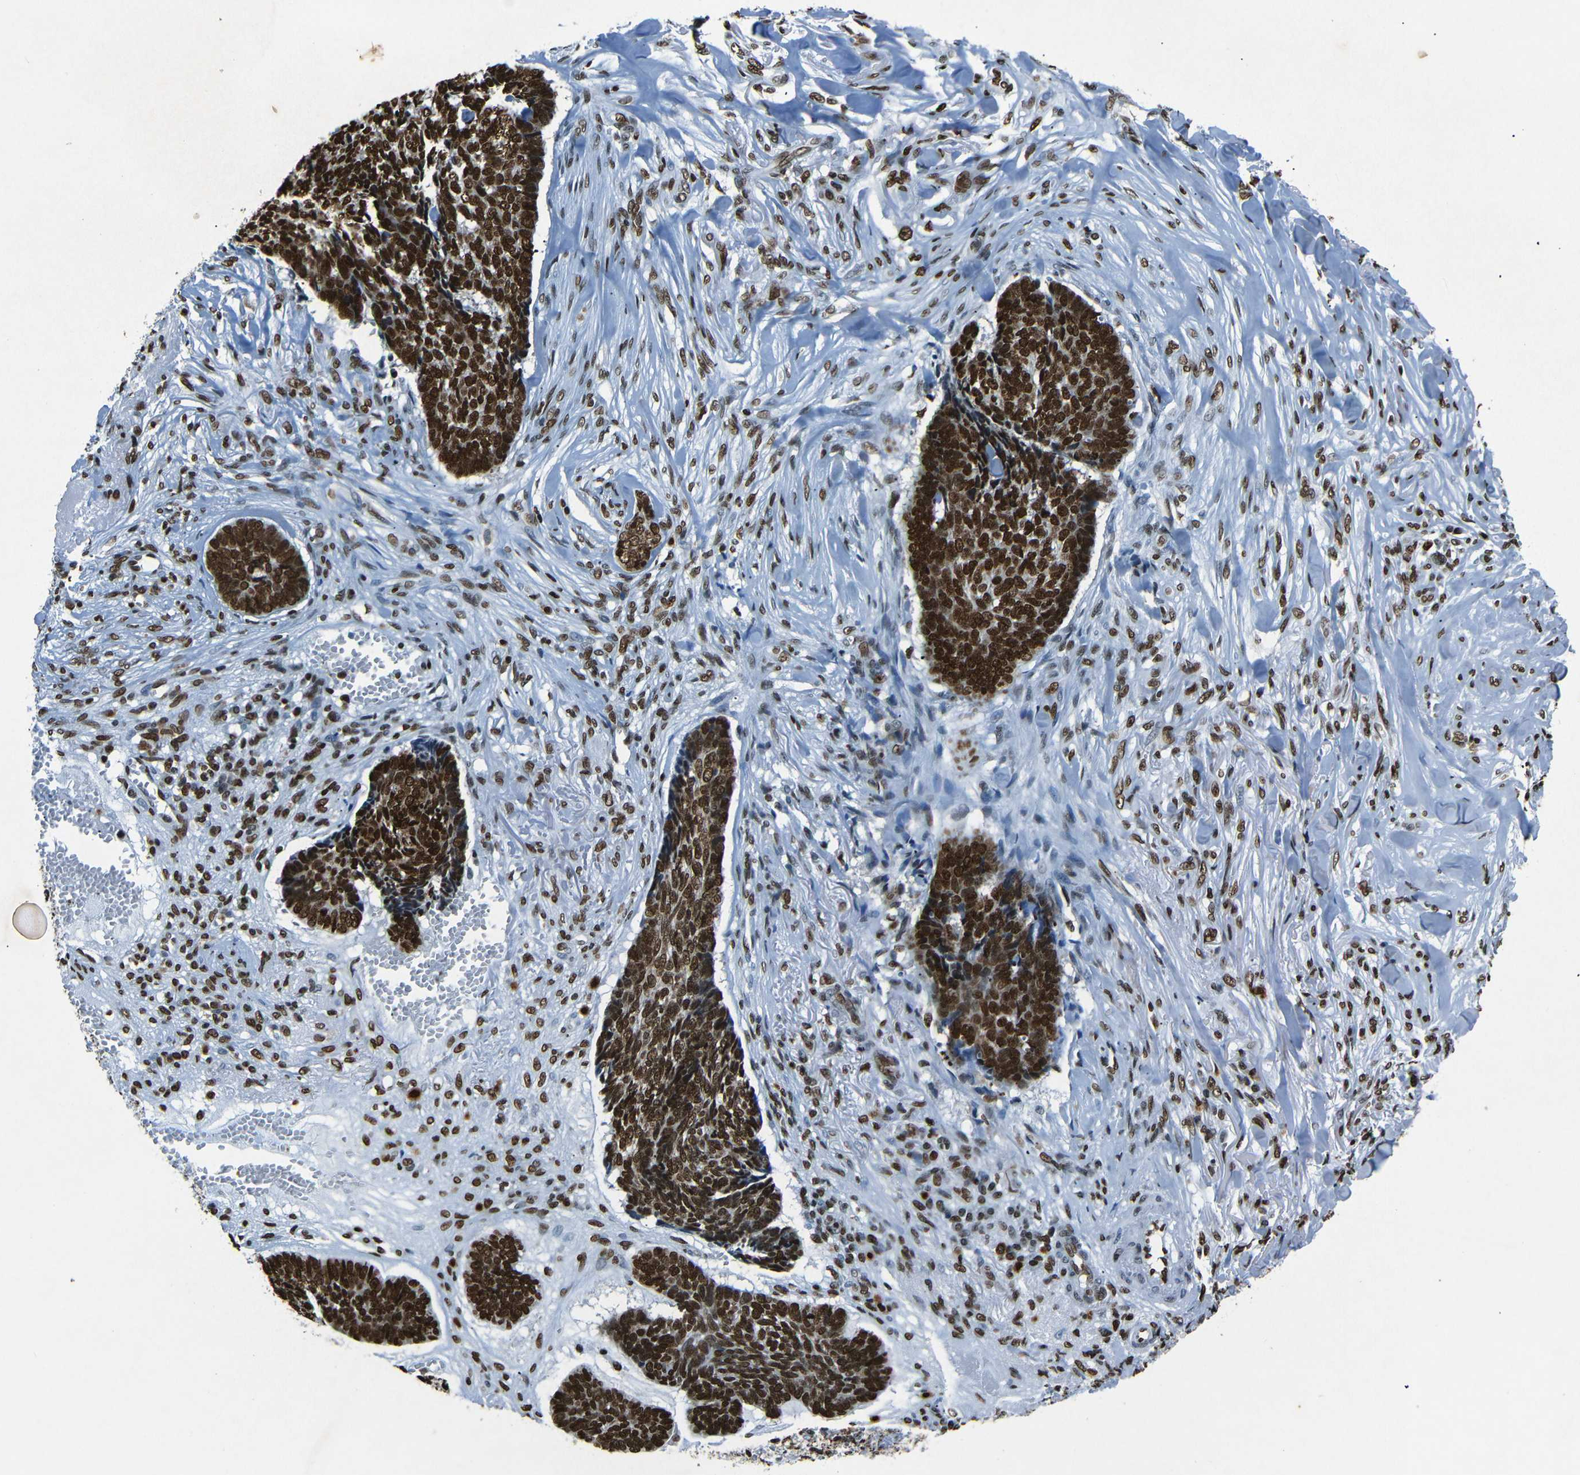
{"staining": {"intensity": "strong", "quantity": ">75%", "location": "nuclear"}, "tissue": "skin cancer", "cell_type": "Tumor cells", "image_type": "cancer", "snomed": [{"axis": "morphology", "description": "Basal cell carcinoma"}, {"axis": "topography", "description": "Skin"}], "caption": "Skin basal cell carcinoma stained with a brown dye displays strong nuclear positive positivity in approximately >75% of tumor cells.", "gene": "HMGN1", "patient": {"sex": "male", "age": 84}}